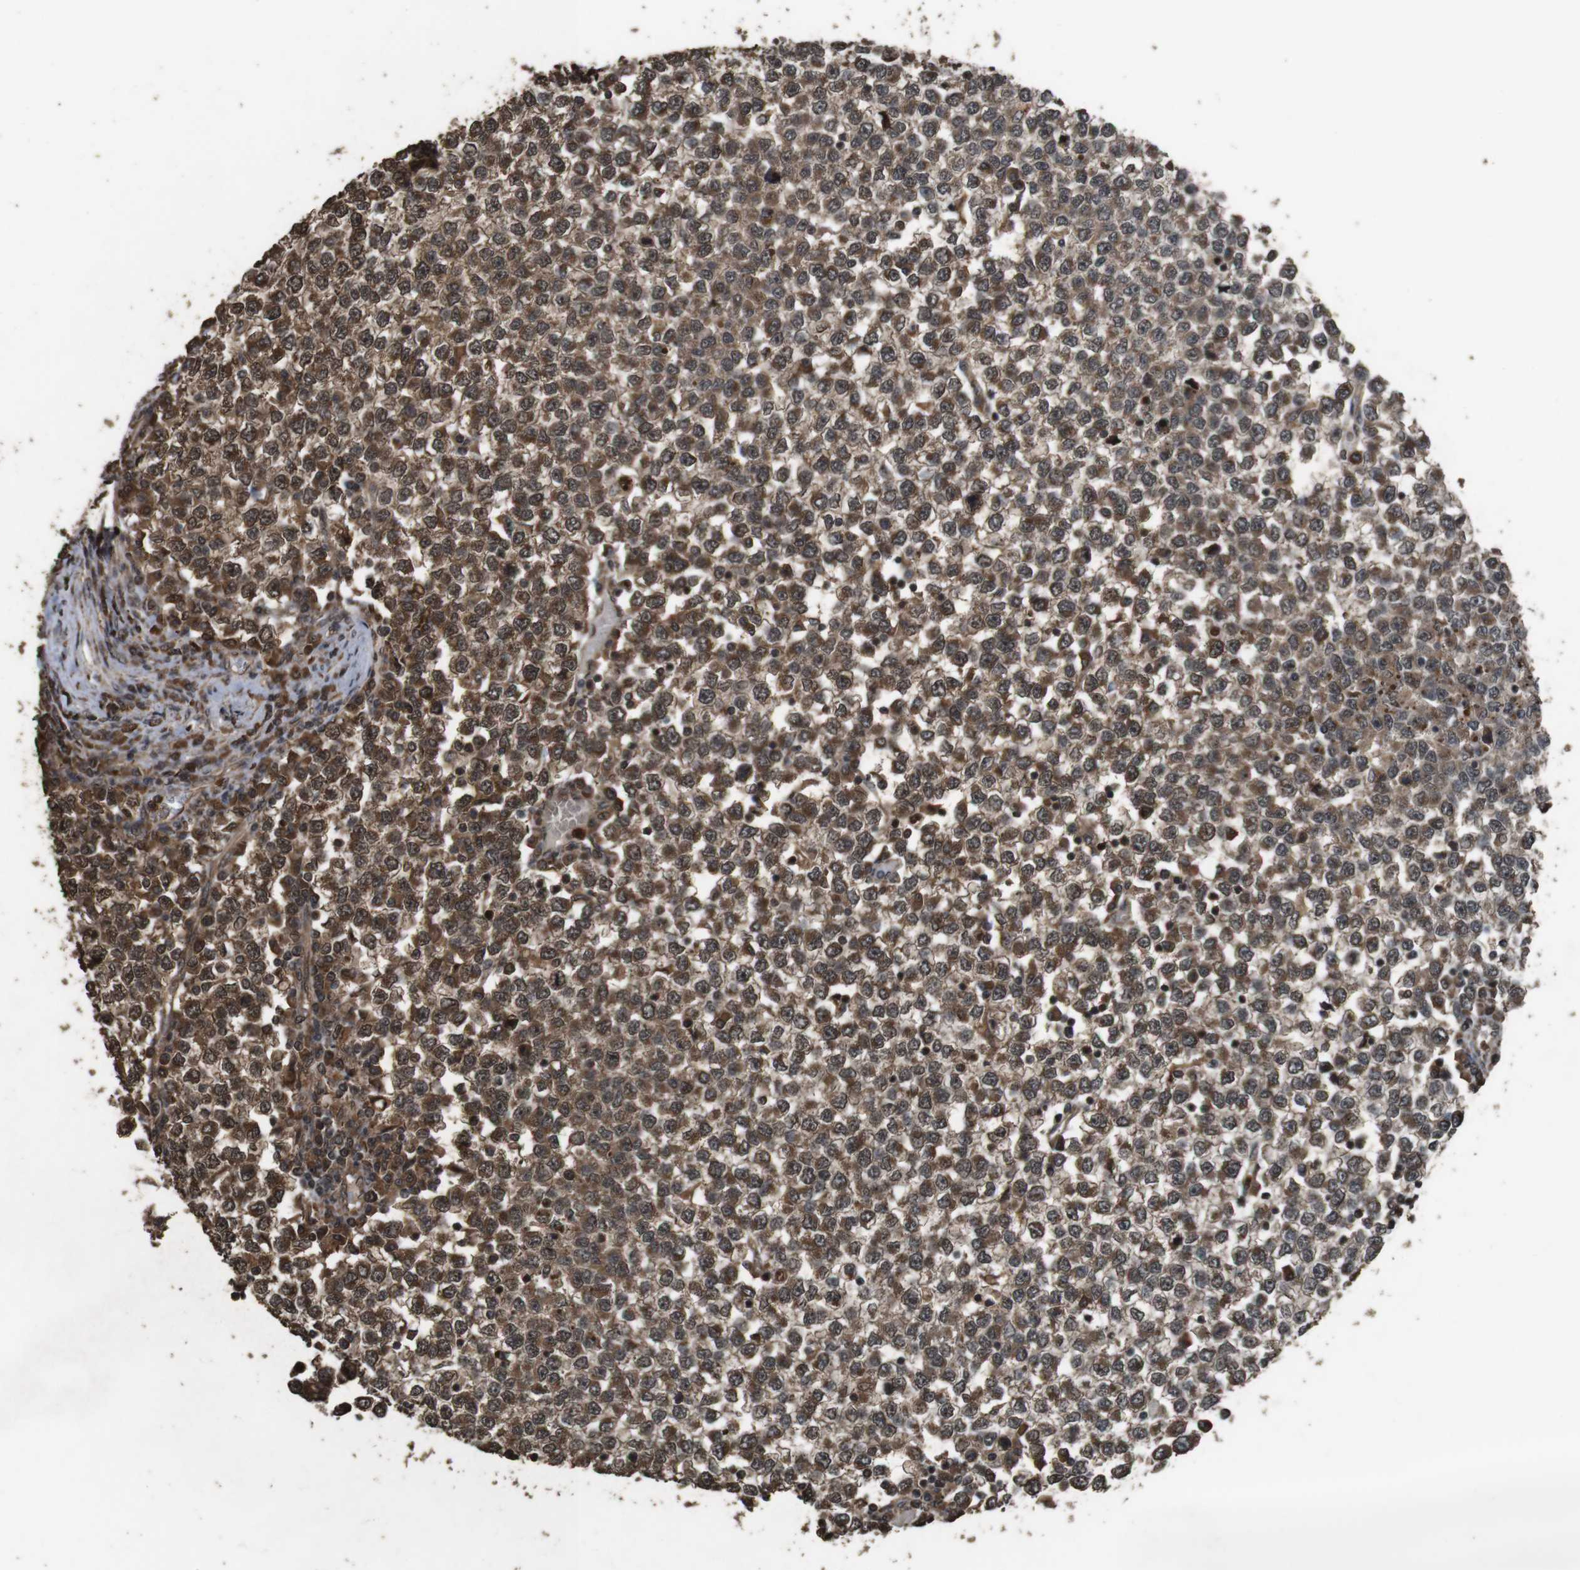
{"staining": {"intensity": "strong", "quantity": ">75%", "location": "cytoplasmic/membranous,nuclear"}, "tissue": "testis cancer", "cell_type": "Tumor cells", "image_type": "cancer", "snomed": [{"axis": "morphology", "description": "Seminoma, NOS"}, {"axis": "topography", "description": "Testis"}], "caption": "An immunohistochemistry (IHC) photomicrograph of tumor tissue is shown. Protein staining in brown shows strong cytoplasmic/membranous and nuclear positivity in testis cancer (seminoma) within tumor cells. (Brightfield microscopy of DAB IHC at high magnification).", "gene": "RRAS2", "patient": {"sex": "male", "age": 65}}